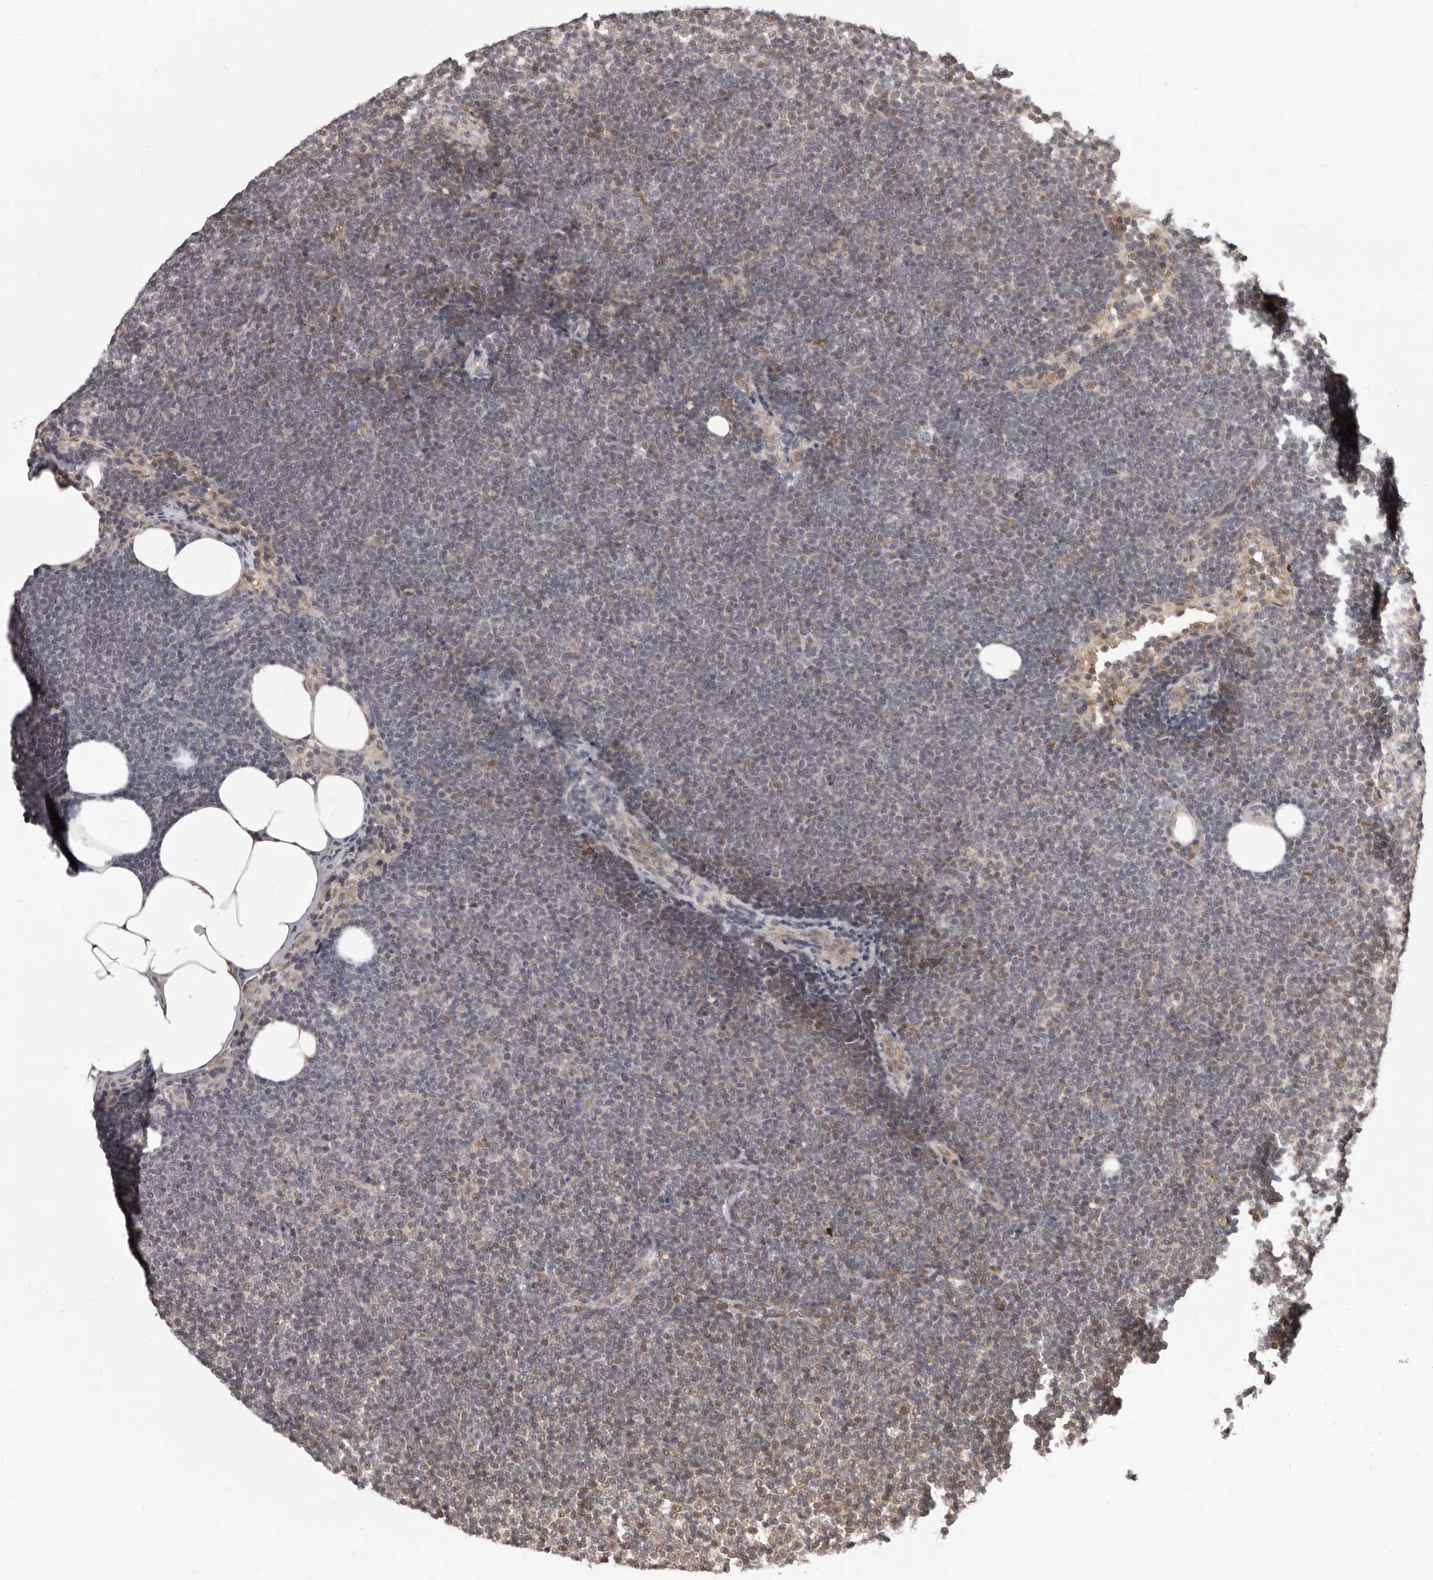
{"staining": {"intensity": "weak", "quantity": "<25%", "location": "nuclear"}, "tissue": "lymphoma", "cell_type": "Tumor cells", "image_type": "cancer", "snomed": [{"axis": "morphology", "description": "Malignant lymphoma, non-Hodgkin's type, Low grade"}, {"axis": "topography", "description": "Lymph node"}], "caption": "This image is of low-grade malignant lymphoma, non-Hodgkin's type stained with immunohistochemistry (IHC) to label a protein in brown with the nuclei are counter-stained blue. There is no staining in tumor cells. (Immunohistochemistry (ihc), brightfield microscopy, high magnification).", "gene": "NCOA3", "patient": {"sex": "female", "age": 53}}